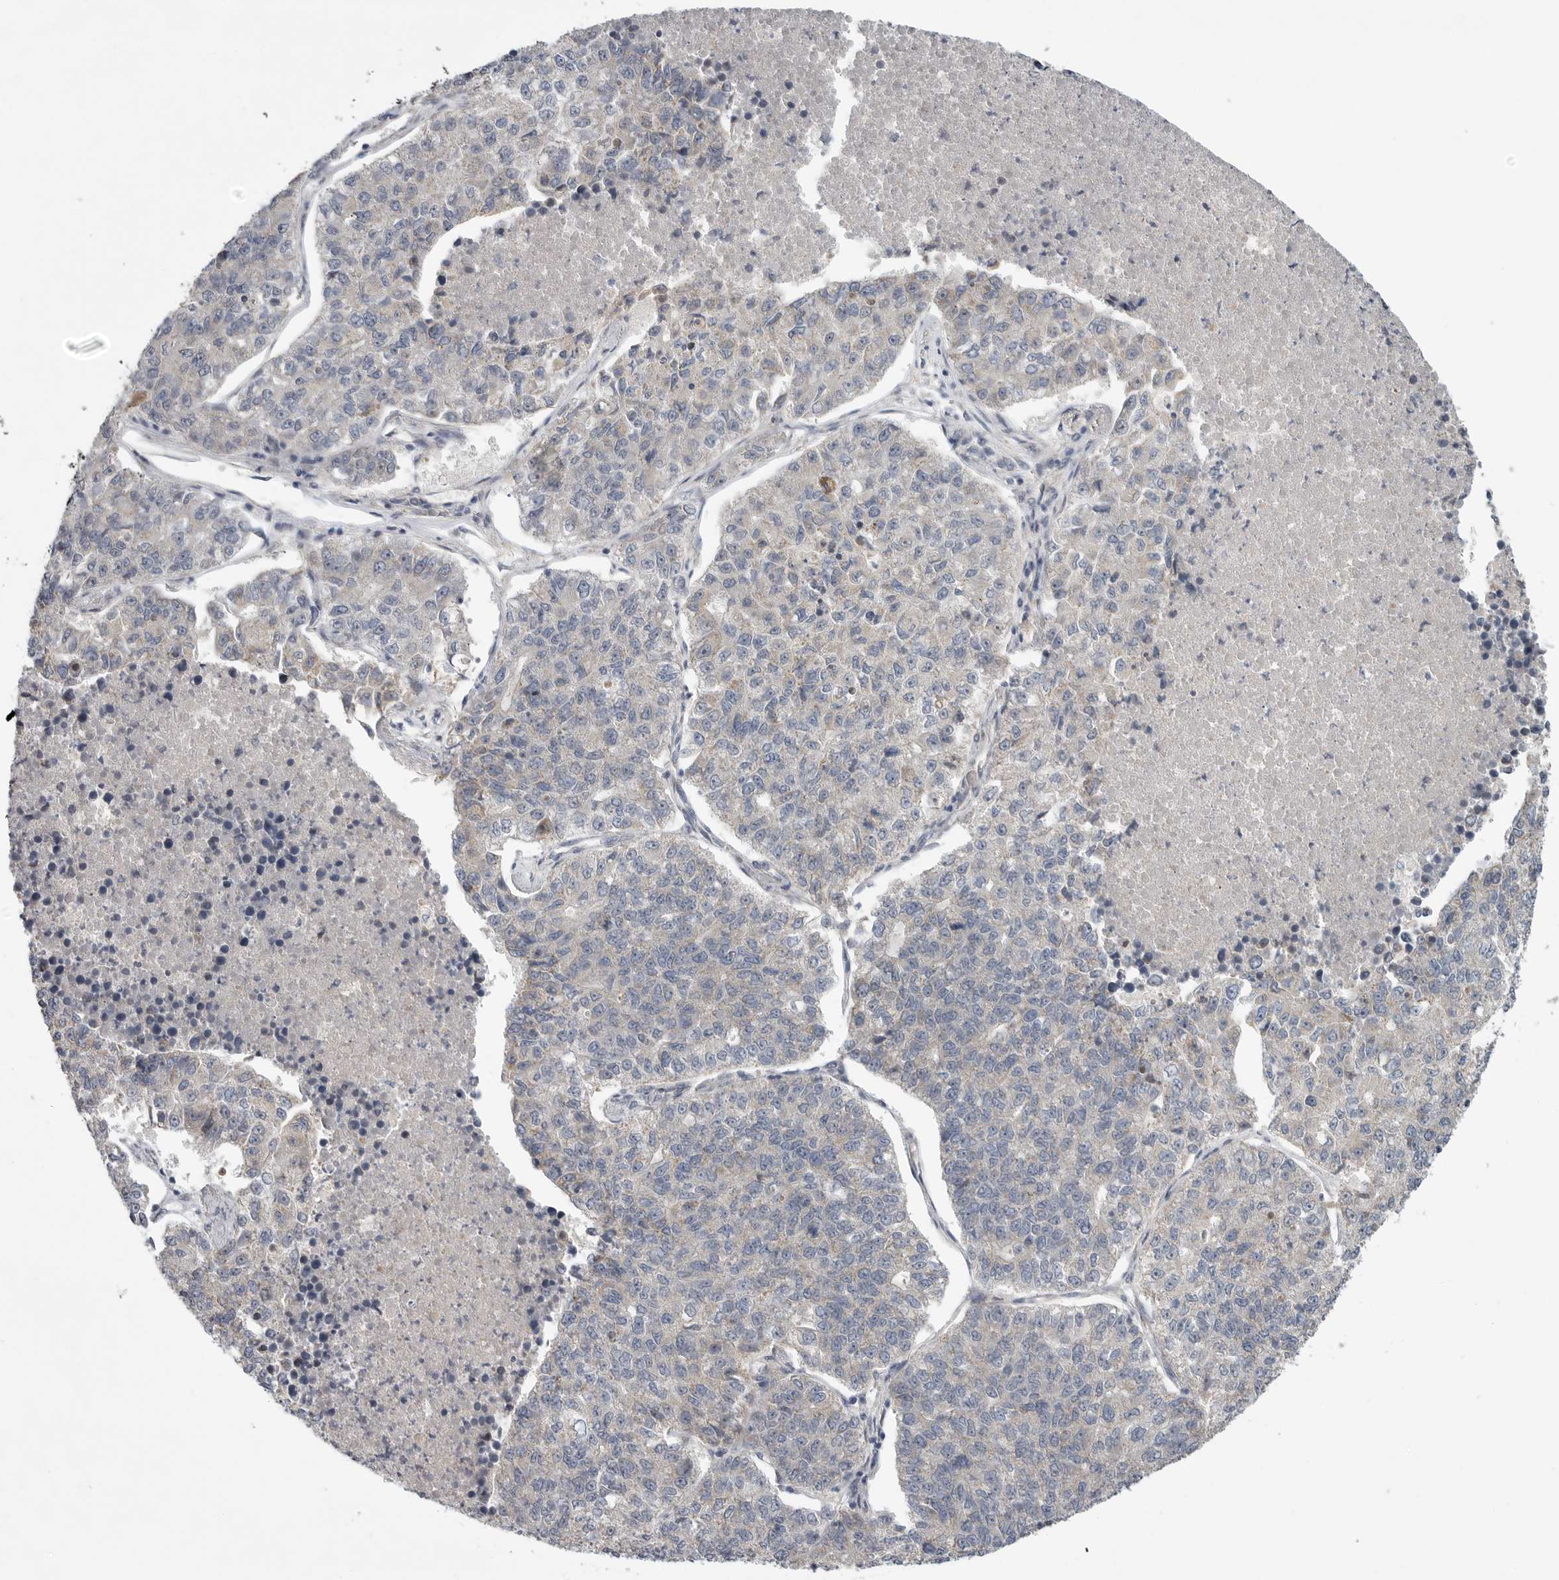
{"staining": {"intensity": "negative", "quantity": "none", "location": "none"}, "tissue": "lung cancer", "cell_type": "Tumor cells", "image_type": "cancer", "snomed": [{"axis": "morphology", "description": "Adenocarcinoma, NOS"}, {"axis": "topography", "description": "Lung"}], "caption": "IHC of lung adenocarcinoma displays no staining in tumor cells.", "gene": "FBXO43", "patient": {"sex": "male", "age": 49}}